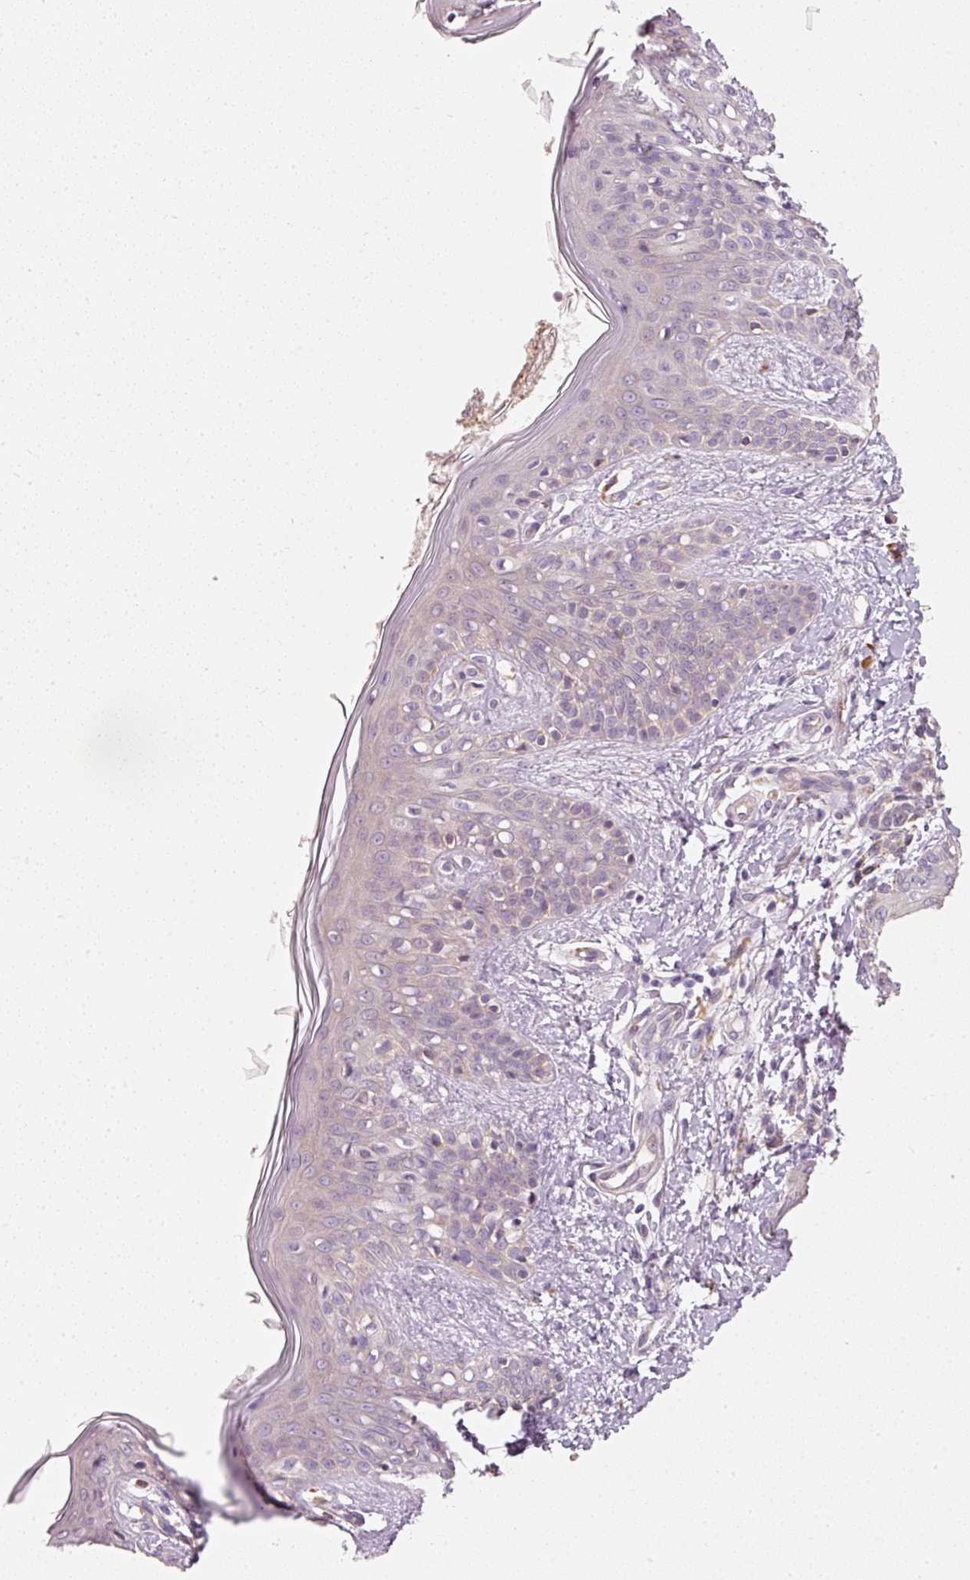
{"staining": {"intensity": "weak", "quantity": "25%-75%", "location": "cytoplasmic/membranous"}, "tissue": "skin", "cell_type": "Fibroblasts", "image_type": "normal", "snomed": [{"axis": "morphology", "description": "Normal tissue, NOS"}, {"axis": "topography", "description": "Skin"}], "caption": "Weak cytoplasmic/membranous staining for a protein is present in about 25%-75% of fibroblasts of benign skin using immunohistochemistry (IHC).", "gene": "RGL2", "patient": {"sex": "male", "age": 16}}